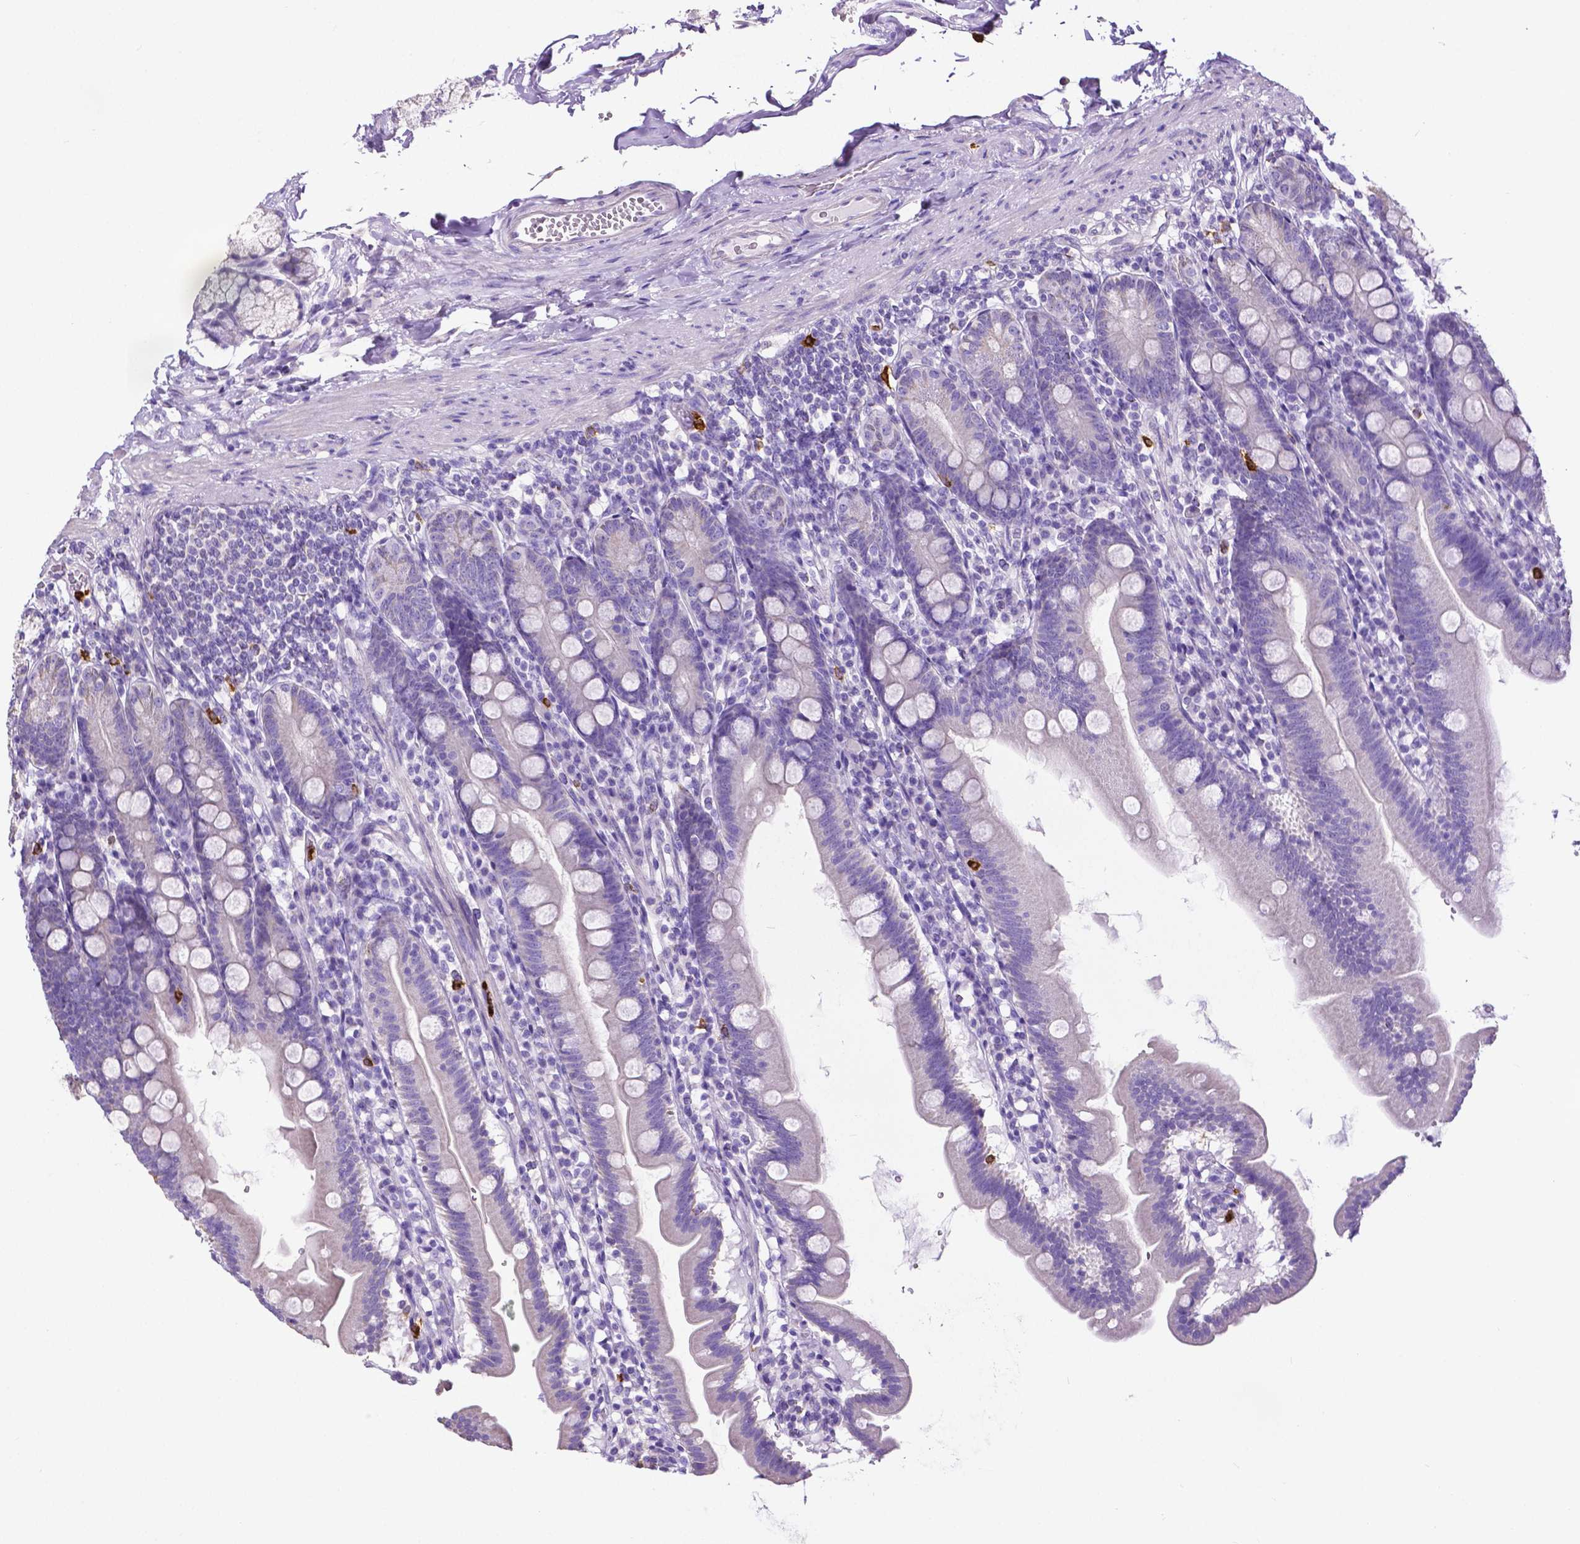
{"staining": {"intensity": "negative", "quantity": "none", "location": "none"}, "tissue": "duodenum", "cell_type": "Glandular cells", "image_type": "normal", "snomed": [{"axis": "morphology", "description": "Normal tissue, NOS"}, {"axis": "topography", "description": "Duodenum"}], "caption": "Micrograph shows no protein staining in glandular cells of unremarkable duodenum.", "gene": "MMP9", "patient": {"sex": "female", "age": 67}}